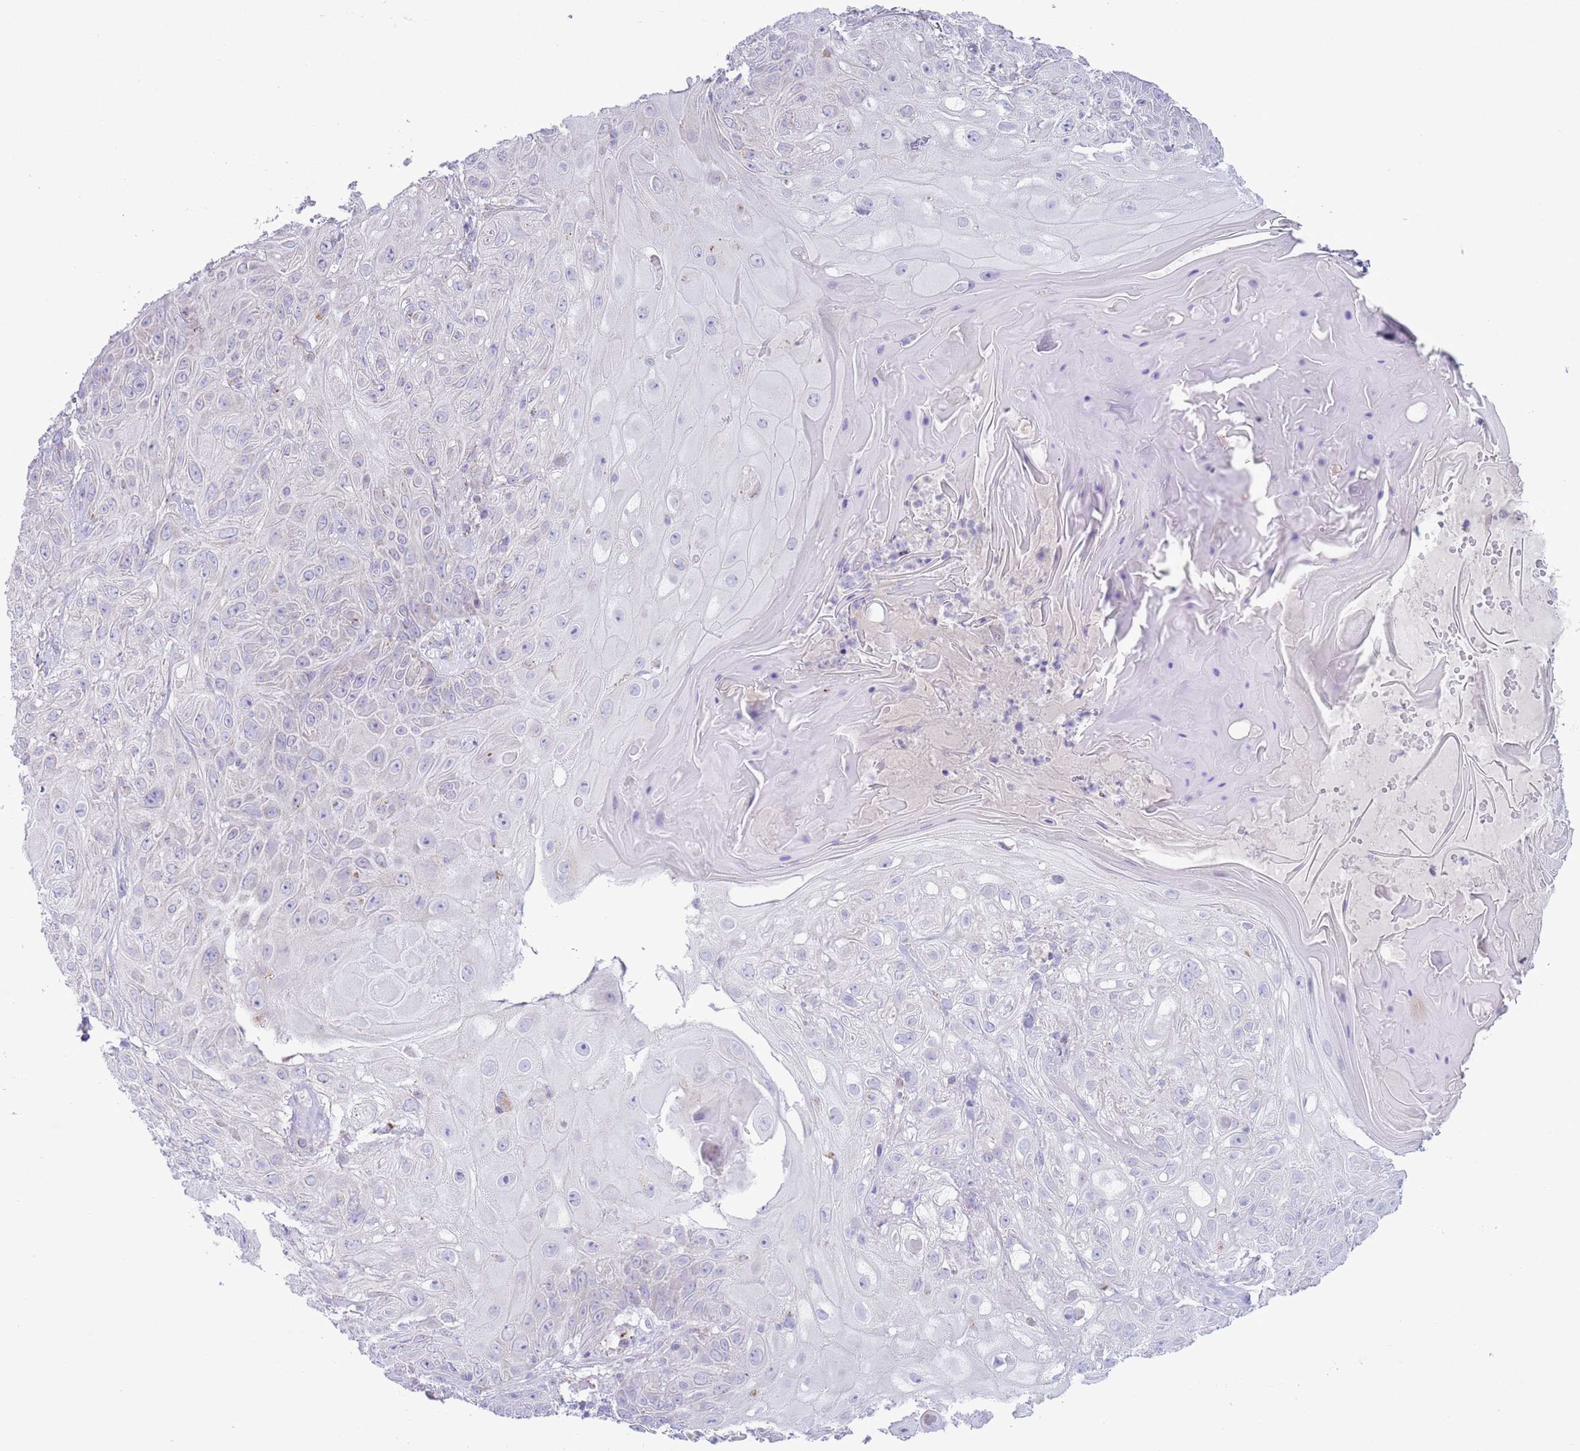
{"staining": {"intensity": "negative", "quantity": "none", "location": "none"}, "tissue": "skin cancer", "cell_type": "Tumor cells", "image_type": "cancer", "snomed": [{"axis": "morphology", "description": "Normal tissue, NOS"}, {"axis": "morphology", "description": "Squamous cell carcinoma, NOS"}, {"axis": "topography", "description": "Skin"}, {"axis": "topography", "description": "Cartilage tissue"}], "caption": "Tumor cells are negative for protein expression in human skin cancer (squamous cell carcinoma).", "gene": "ATP6V1B1", "patient": {"sex": "female", "age": 79}}